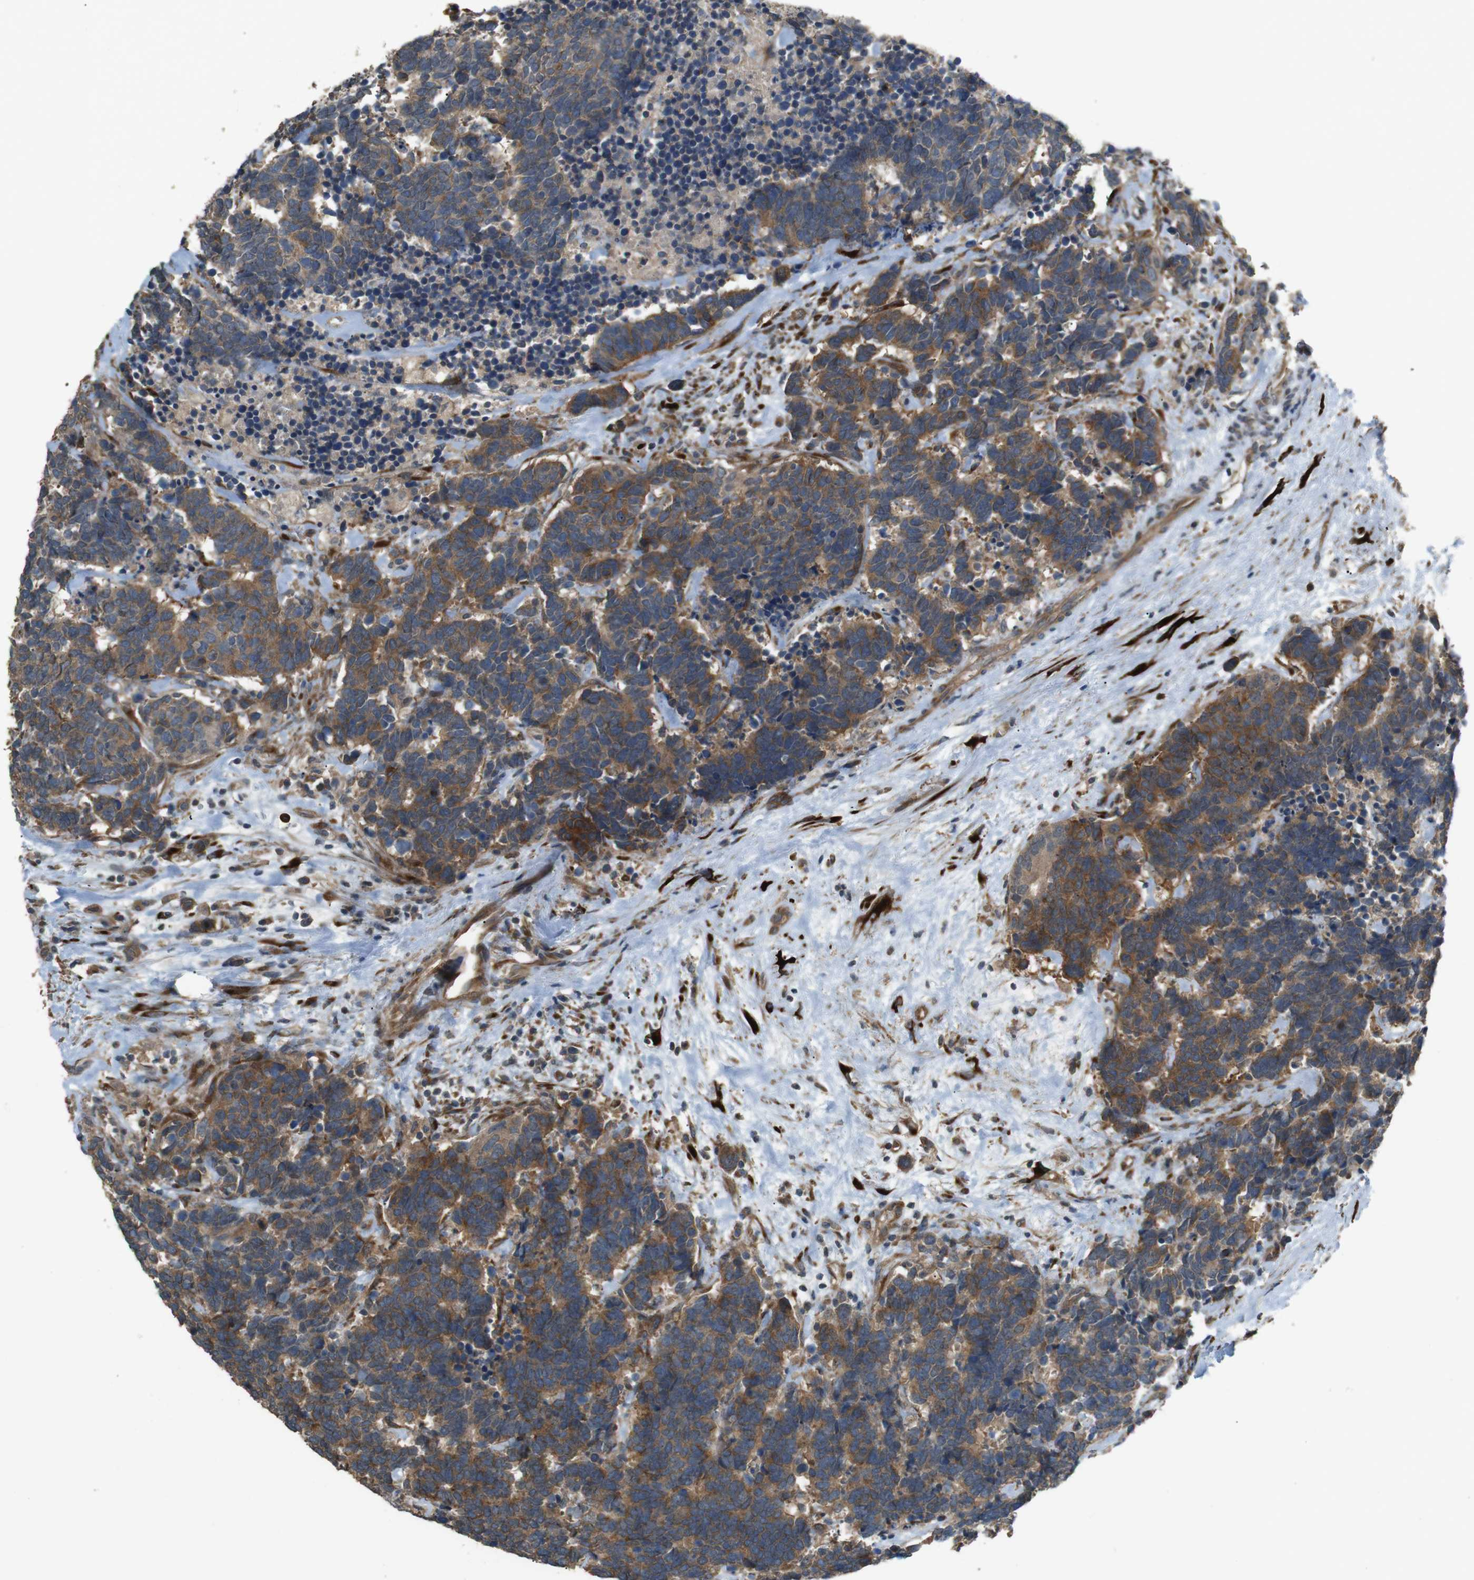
{"staining": {"intensity": "moderate", "quantity": ">75%", "location": "cytoplasmic/membranous"}, "tissue": "carcinoid", "cell_type": "Tumor cells", "image_type": "cancer", "snomed": [{"axis": "morphology", "description": "Carcinoma, NOS"}, {"axis": "morphology", "description": "Carcinoid, malignant, NOS"}, {"axis": "topography", "description": "Urinary bladder"}], "caption": "About >75% of tumor cells in carcinoid reveal moderate cytoplasmic/membranous protein expression as visualized by brown immunohistochemical staining.", "gene": "ARHGAP24", "patient": {"sex": "male", "age": 57}}